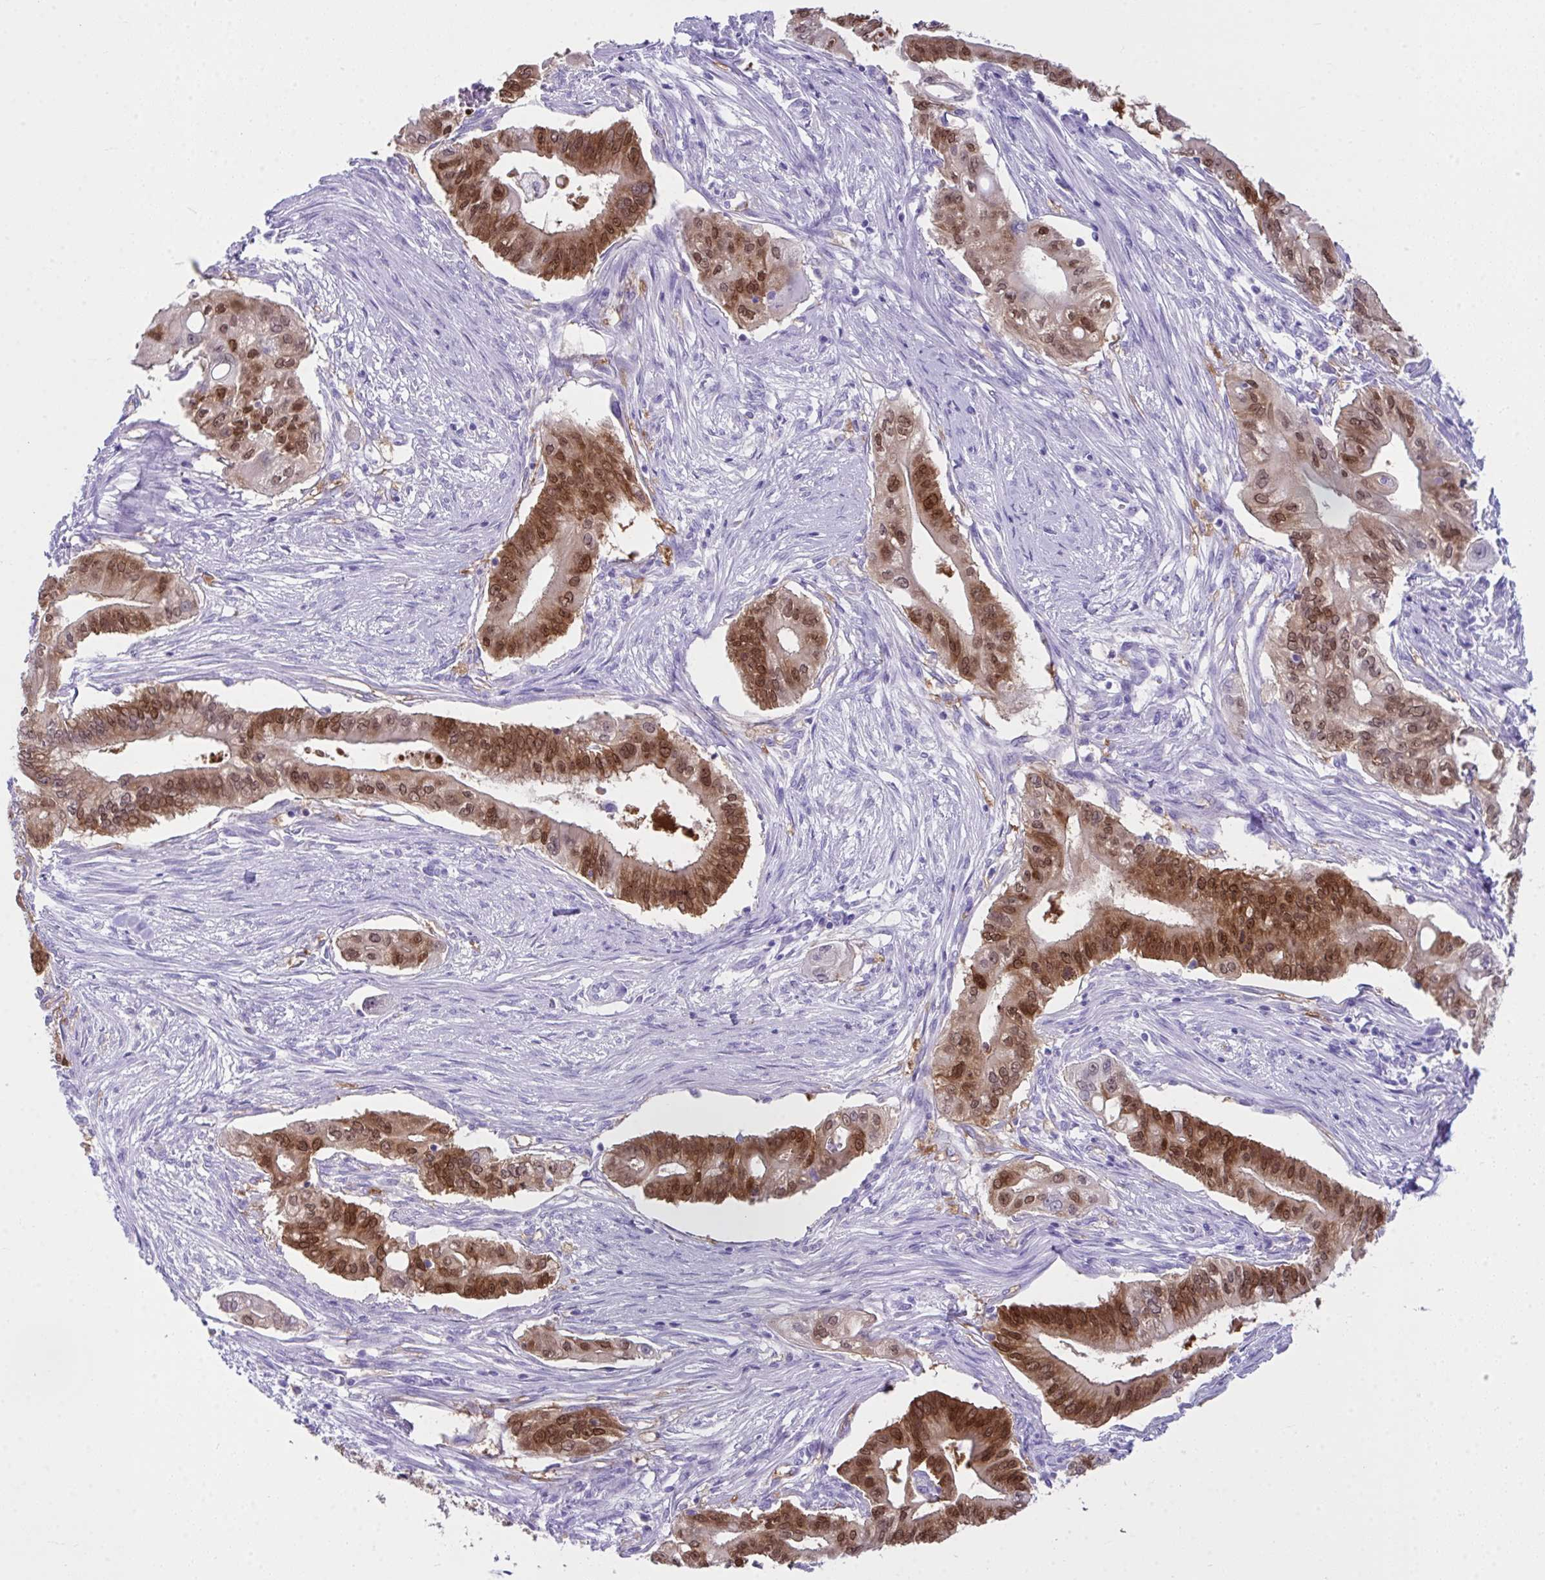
{"staining": {"intensity": "moderate", "quantity": ">75%", "location": "cytoplasmic/membranous,nuclear"}, "tissue": "pancreatic cancer", "cell_type": "Tumor cells", "image_type": "cancer", "snomed": [{"axis": "morphology", "description": "Adenocarcinoma, NOS"}, {"axis": "topography", "description": "Pancreas"}], "caption": "Pancreatic adenocarcinoma stained for a protein (brown) displays moderate cytoplasmic/membranous and nuclear positive positivity in about >75% of tumor cells.", "gene": "LGALS4", "patient": {"sex": "female", "age": 68}}